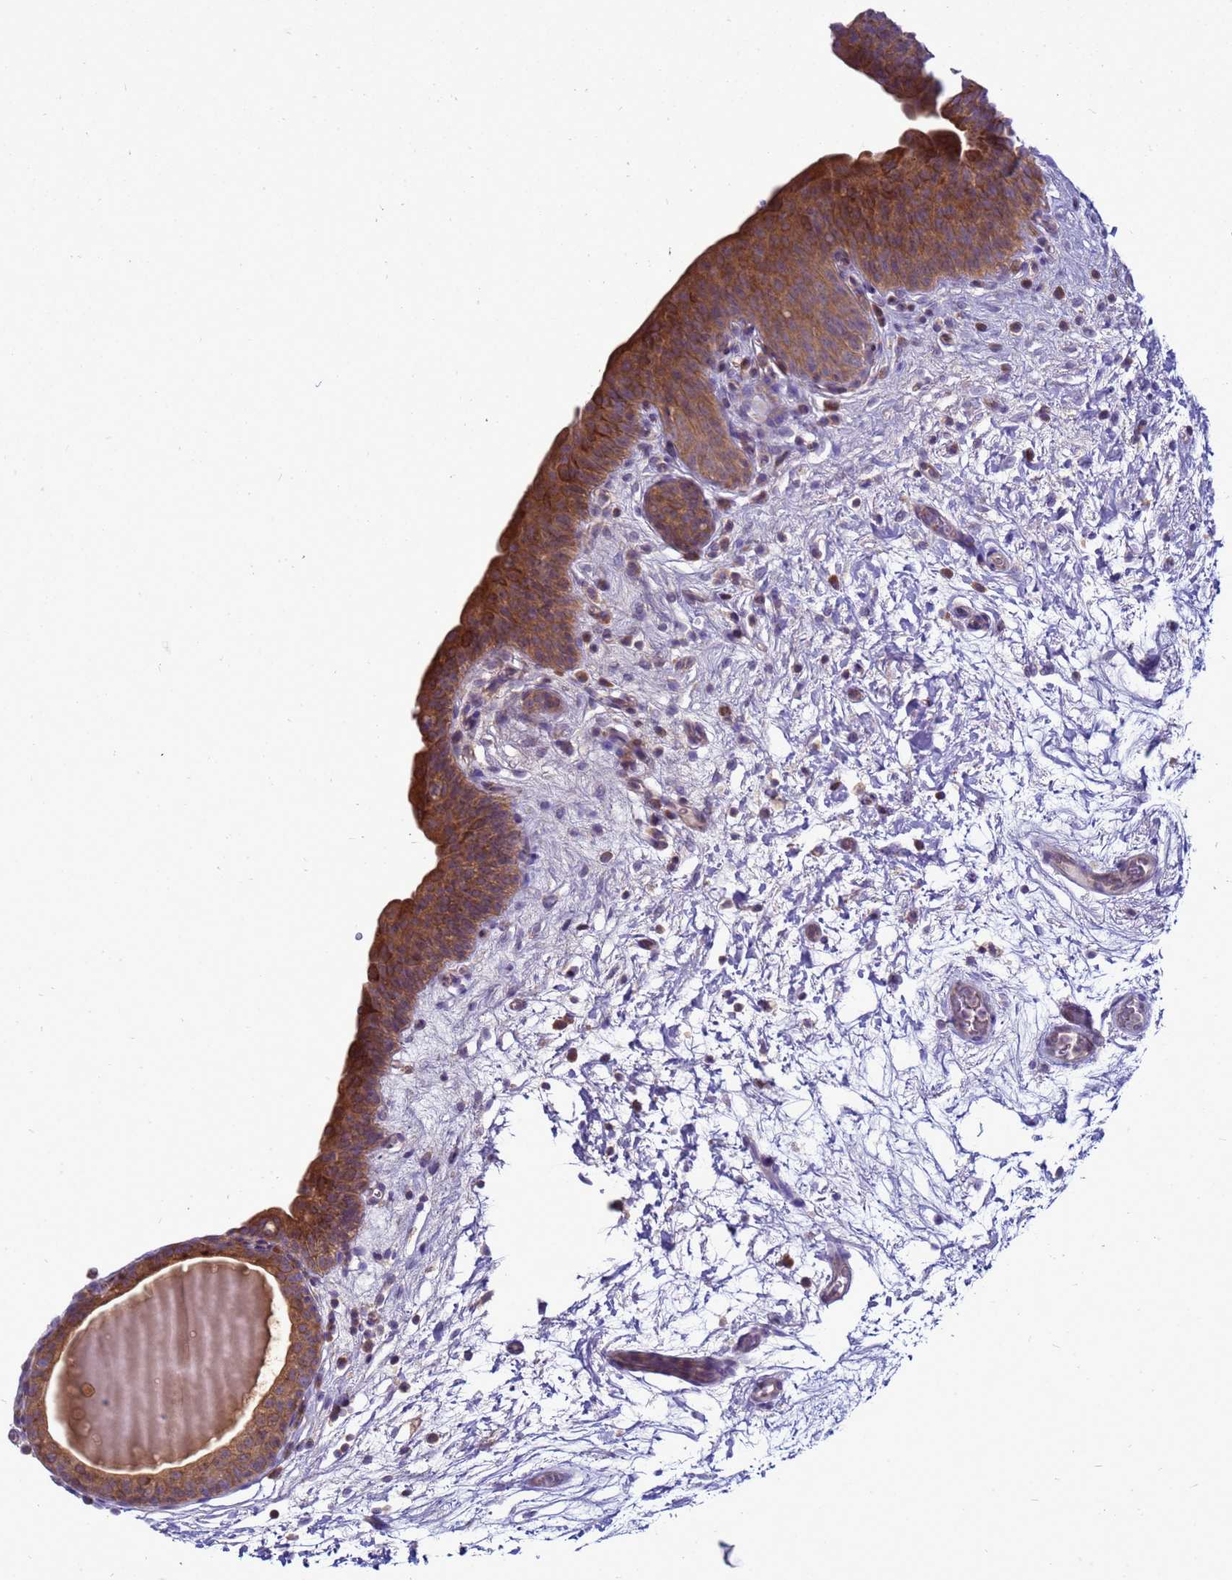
{"staining": {"intensity": "strong", "quantity": "25%-75%", "location": "cytoplasmic/membranous"}, "tissue": "urinary bladder", "cell_type": "Urothelial cells", "image_type": "normal", "snomed": [{"axis": "morphology", "description": "Normal tissue, NOS"}, {"axis": "topography", "description": "Urinary bladder"}], "caption": "Unremarkable urinary bladder was stained to show a protein in brown. There is high levels of strong cytoplasmic/membranous positivity in about 25%-75% of urothelial cells. (brown staining indicates protein expression, while blue staining denotes nuclei).", "gene": "MON1B", "patient": {"sex": "male", "age": 83}}